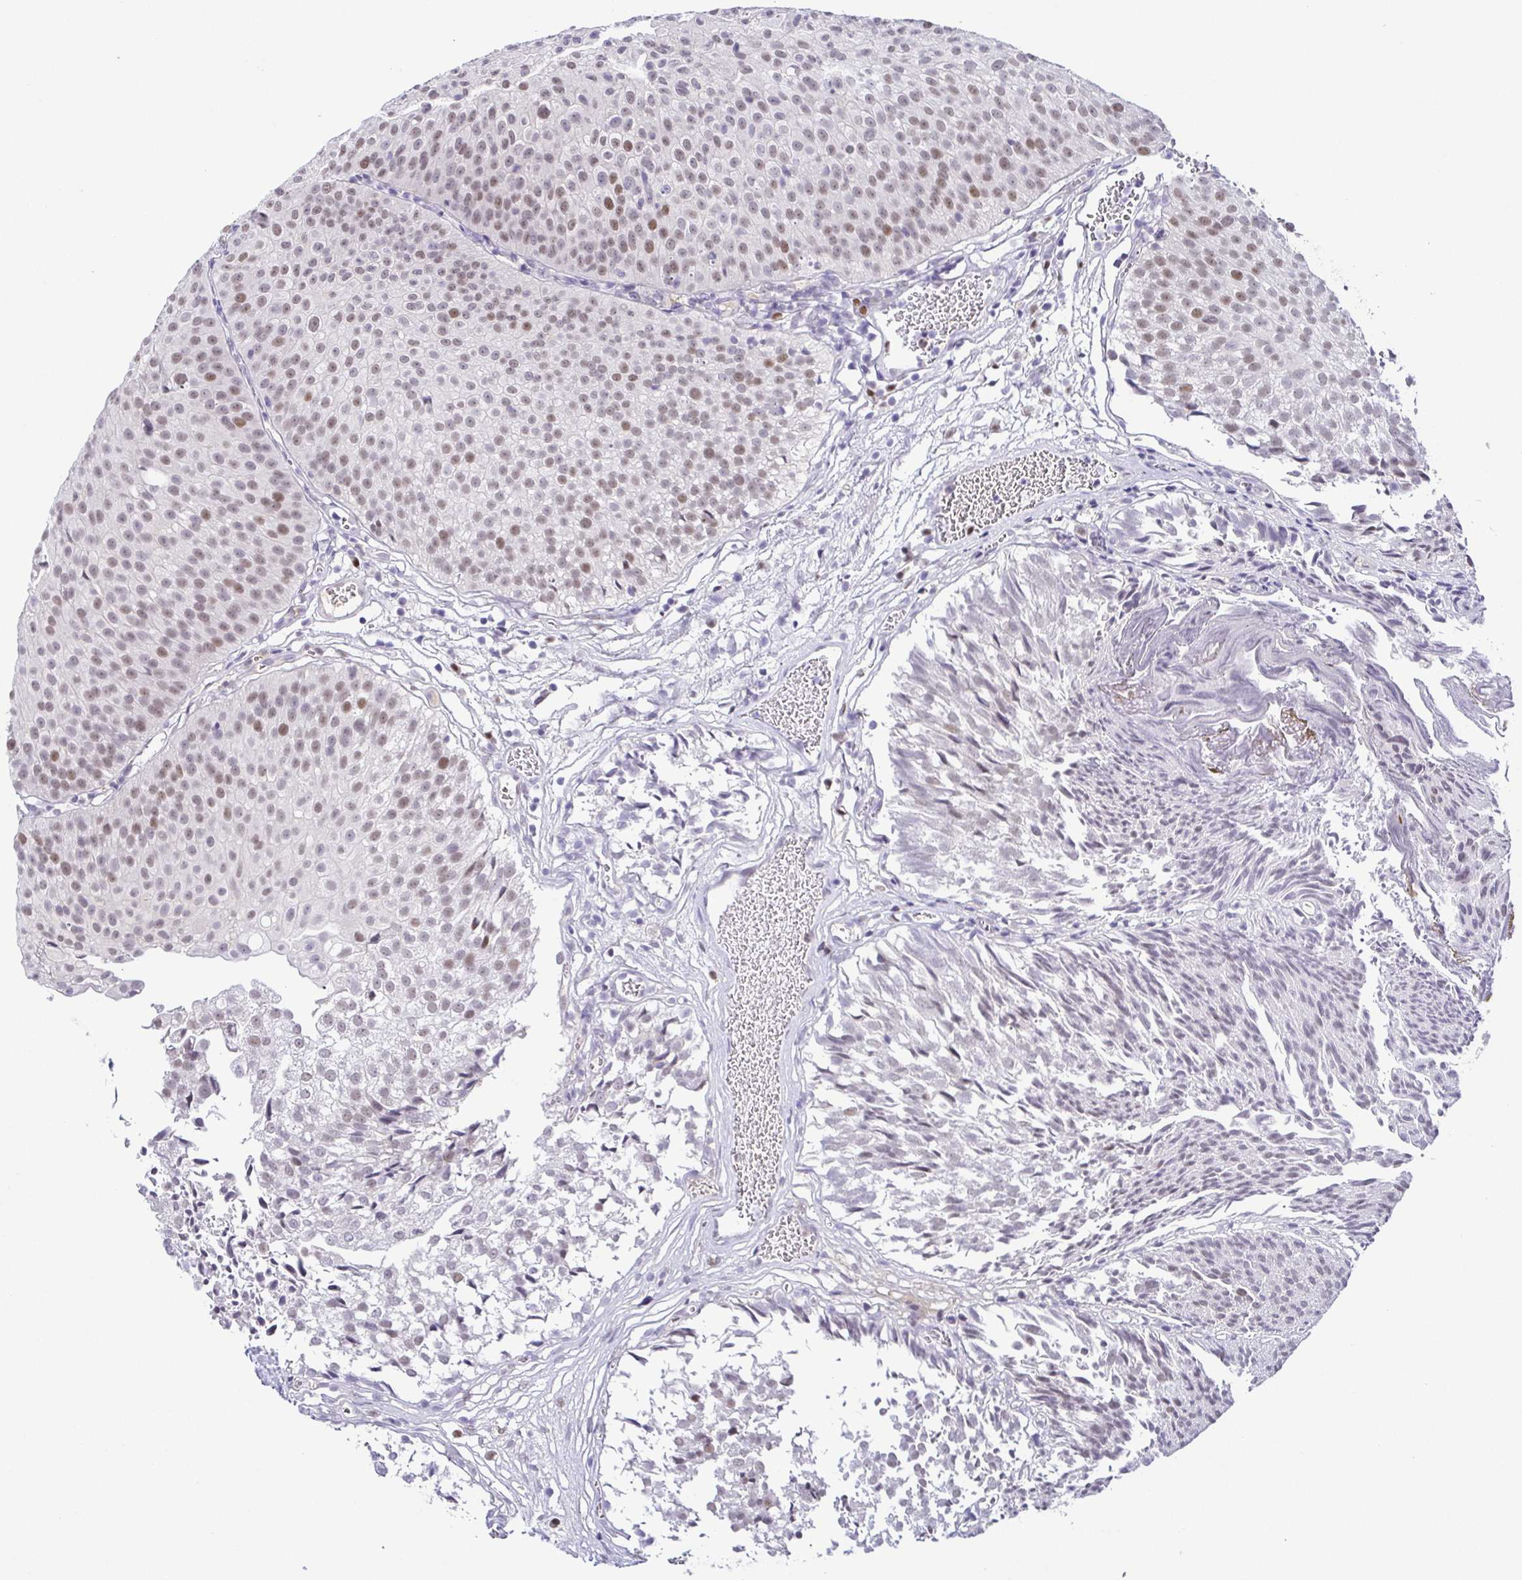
{"staining": {"intensity": "moderate", "quantity": "25%-75%", "location": "nuclear"}, "tissue": "urothelial cancer", "cell_type": "Tumor cells", "image_type": "cancer", "snomed": [{"axis": "morphology", "description": "Urothelial carcinoma, Low grade"}, {"axis": "topography", "description": "Urinary bladder"}], "caption": "DAB immunohistochemical staining of human urothelial cancer shows moderate nuclear protein expression in about 25%-75% of tumor cells.", "gene": "TCF3", "patient": {"sex": "male", "age": 80}}